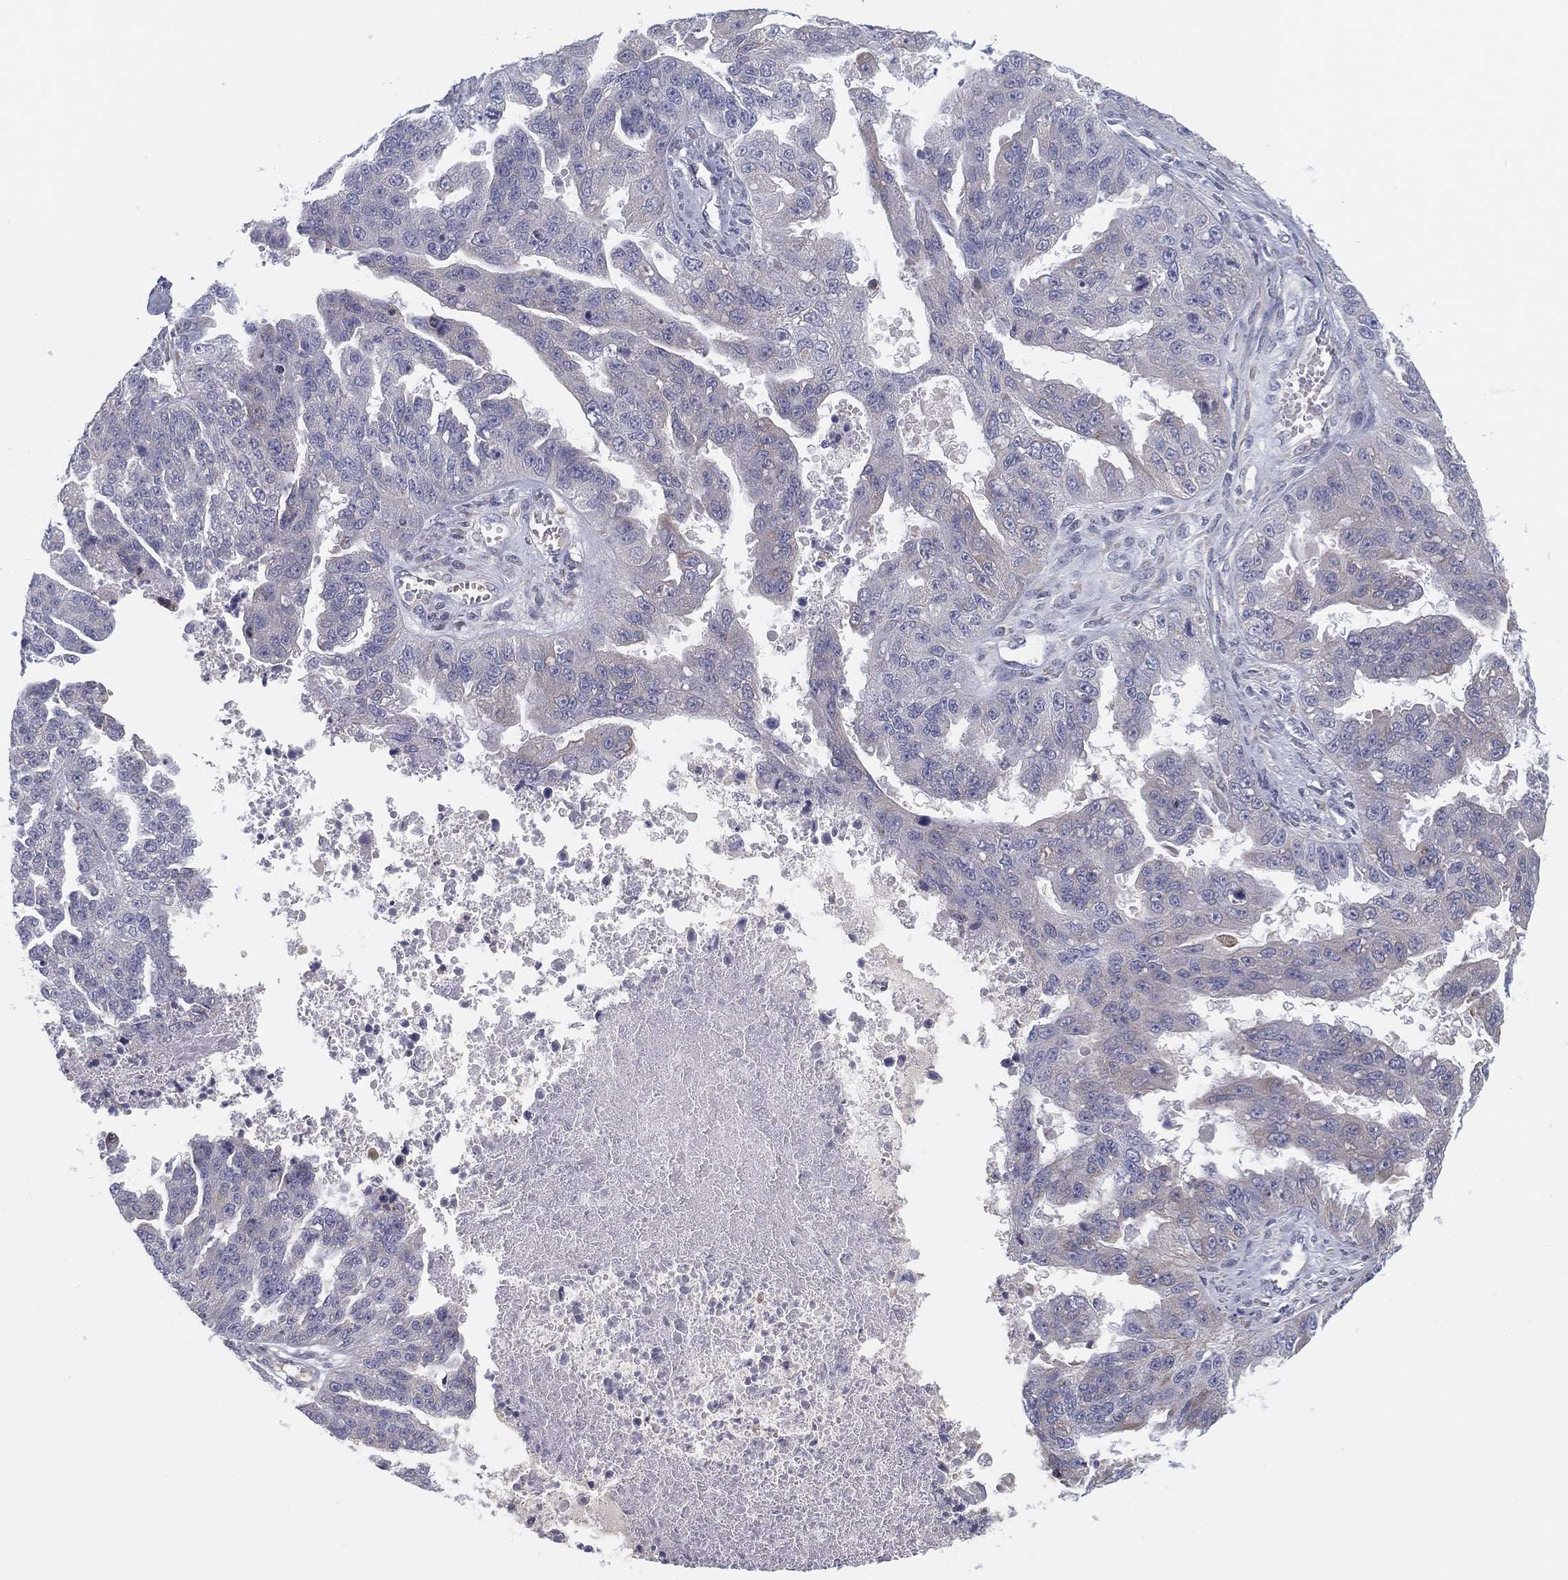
{"staining": {"intensity": "negative", "quantity": "none", "location": "none"}, "tissue": "ovarian cancer", "cell_type": "Tumor cells", "image_type": "cancer", "snomed": [{"axis": "morphology", "description": "Cystadenocarcinoma, serous, NOS"}, {"axis": "topography", "description": "Ovary"}], "caption": "There is no significant expression in tumor cells of ovarian cancer (serous cystadenocarcinoma). Brightfield microscopy of immunohistochemistry stained with DAB (3,3'-diaminobenzidine) (brown) and hematoxylin (blue), captured at high magnification.", "gene": "MLF1", "patient": {"sex": "female", "age": 58}}